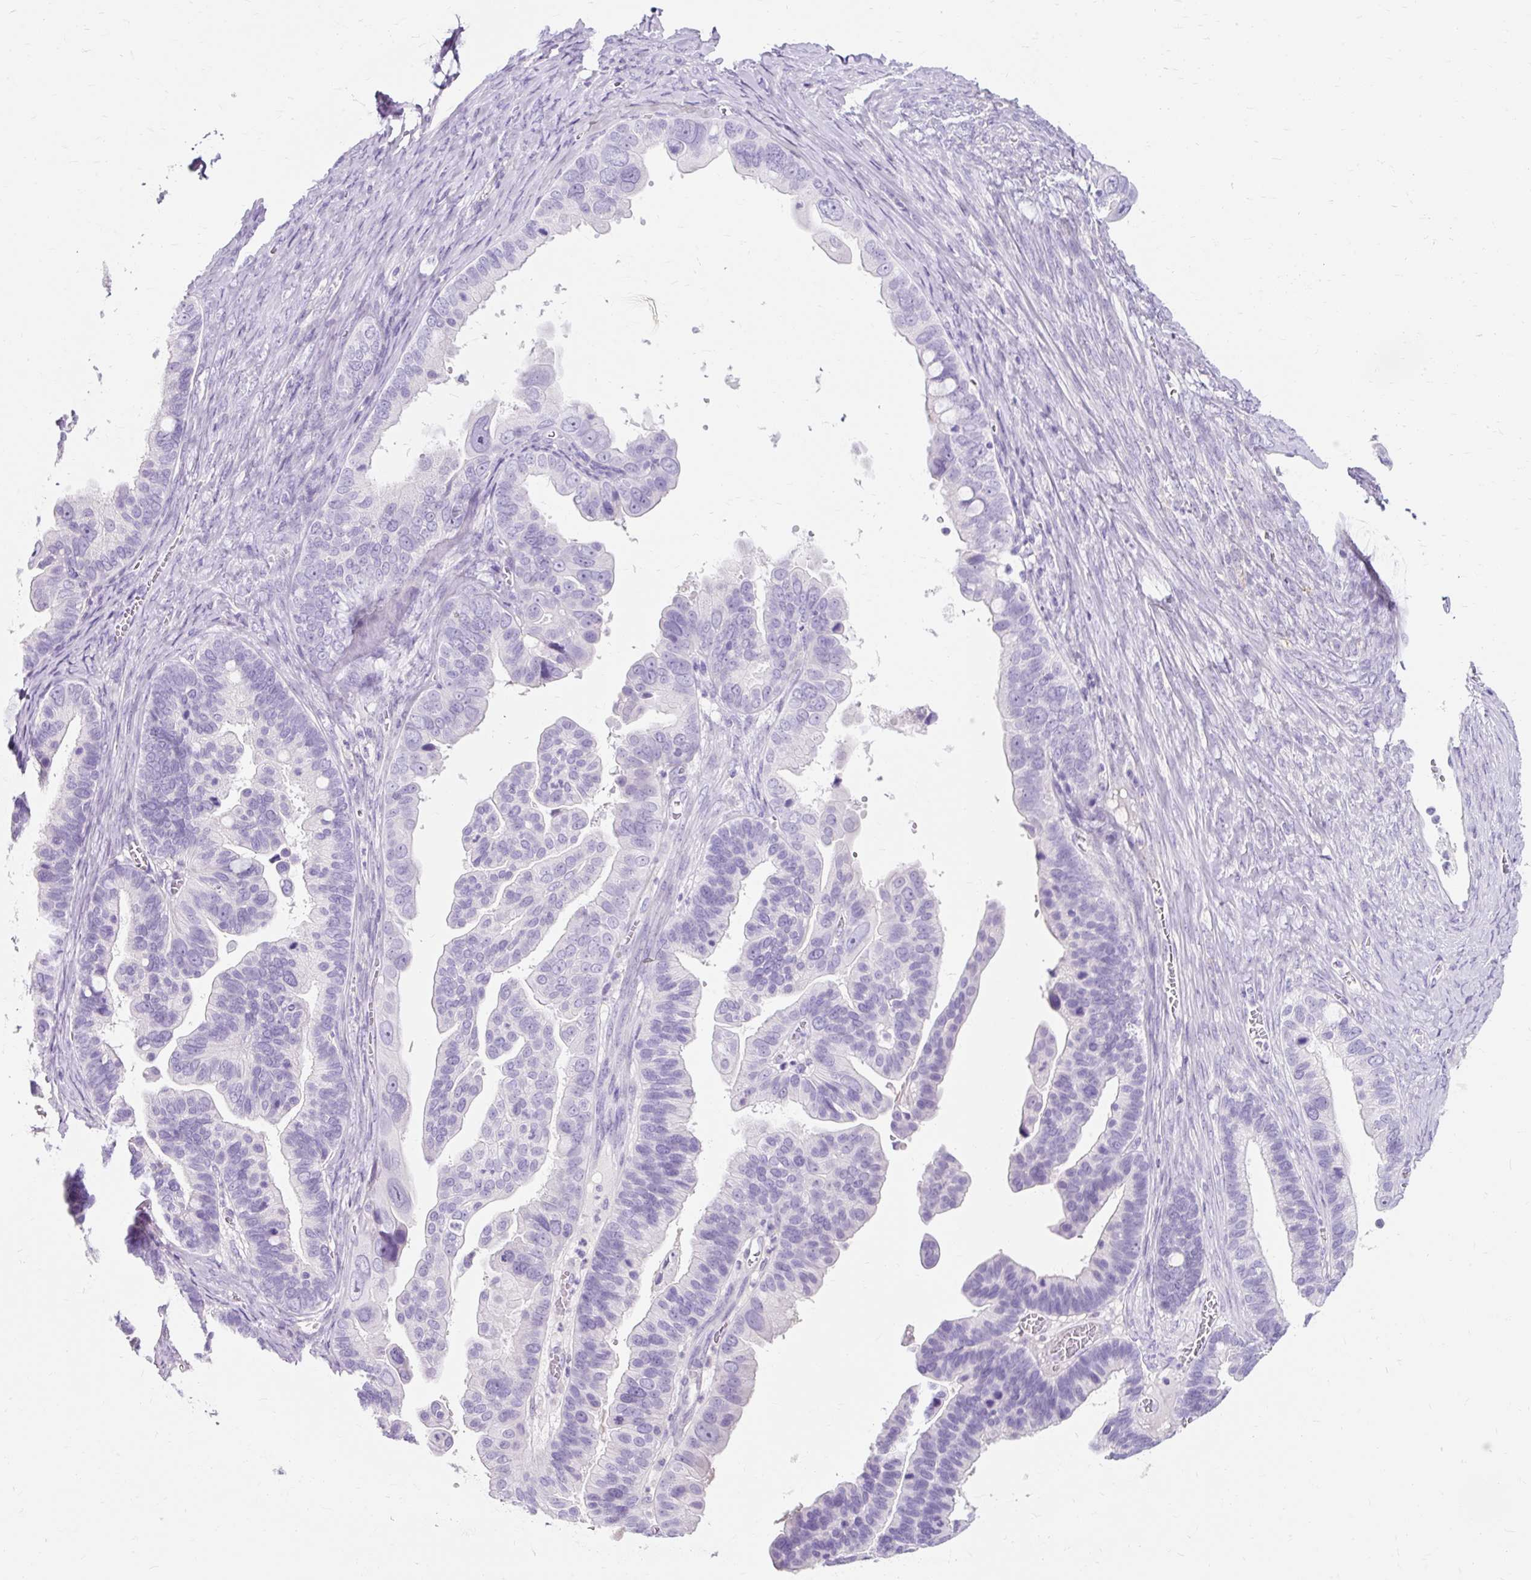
{"staining": {"intensity": "negative", "quantity": "none", "location": "none"}, "tissue": "ovarian cancer", "cell_type": "Tumor cells", "image_type": "cancer", "snomed": [{"axis": "morphology", "description": "Cystadenocarcinoma, serous, NOS"}, {"axis": "topography", "description": "Ovary"}], "caption": "Photomicrograph shows no significant protein positivity in tumor cells of ovarian cancer (serous cystadenocarcinoma). The staining is performed using DAB brown chromogen with nuclei counter-stained in using hematoxylin.", "gene": "TMEM213", "patient": {"sex": "female", "age": 56}}